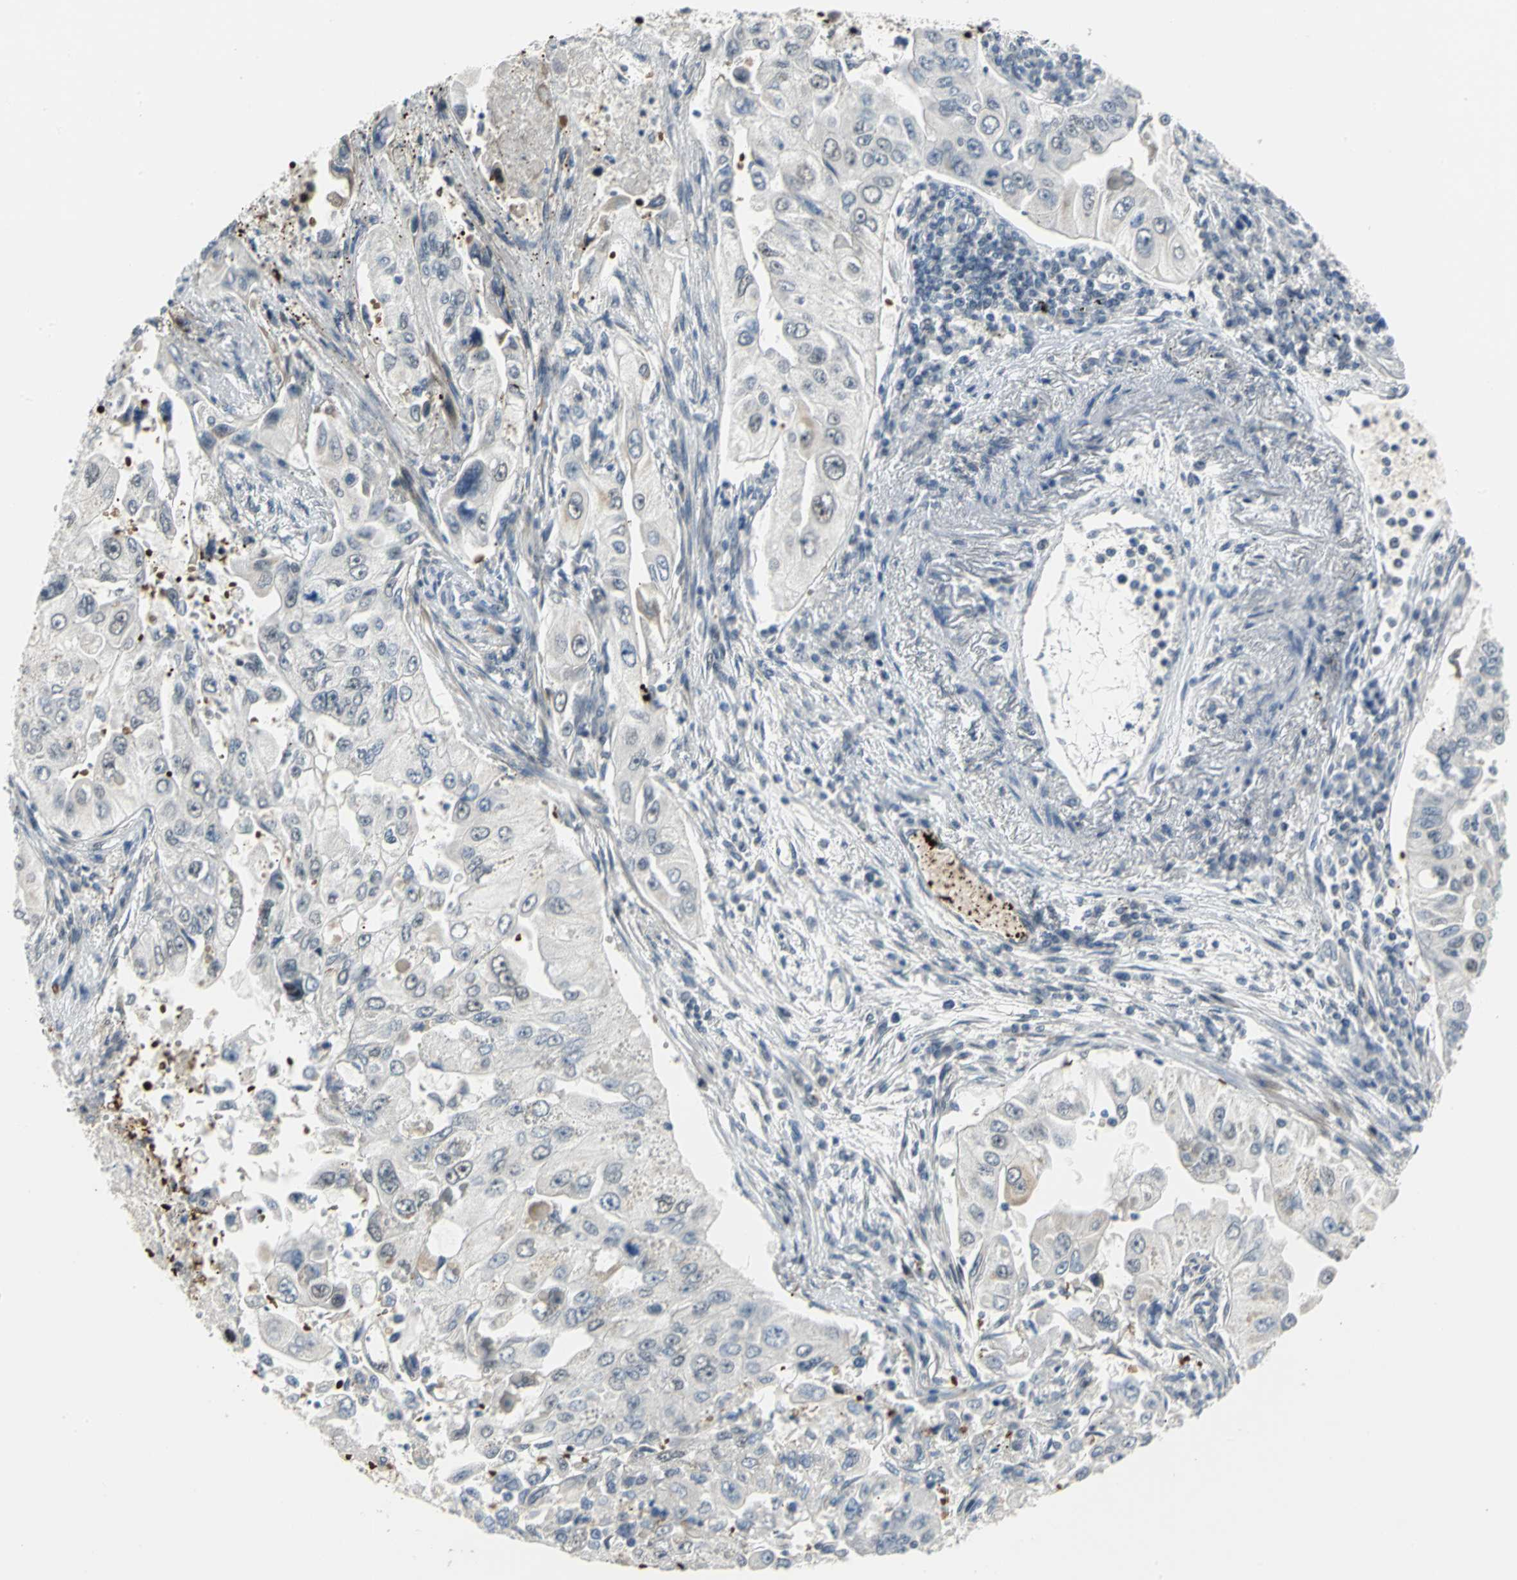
{"staining": {"intensity": "weak", "quantity": "25%-75%", "location": "nuclear"}, "tissue": "lung cancer", "cell_type": "Tumor cells", "image_type": "cancer", "snomed": [{"axis": "morphology", "description": "Adenocarcinoma, NOS"}, {"axis": "topography", "description": "Lung"}], "caption": "The histopathology image shows immunohistochemical staining of lung adenocarcinoma. There is weak nuclear expression is identified in about 25%-75% of tumor cells.", "gene": "GLI3", "patient": {"sex": "male", "age": 84}}